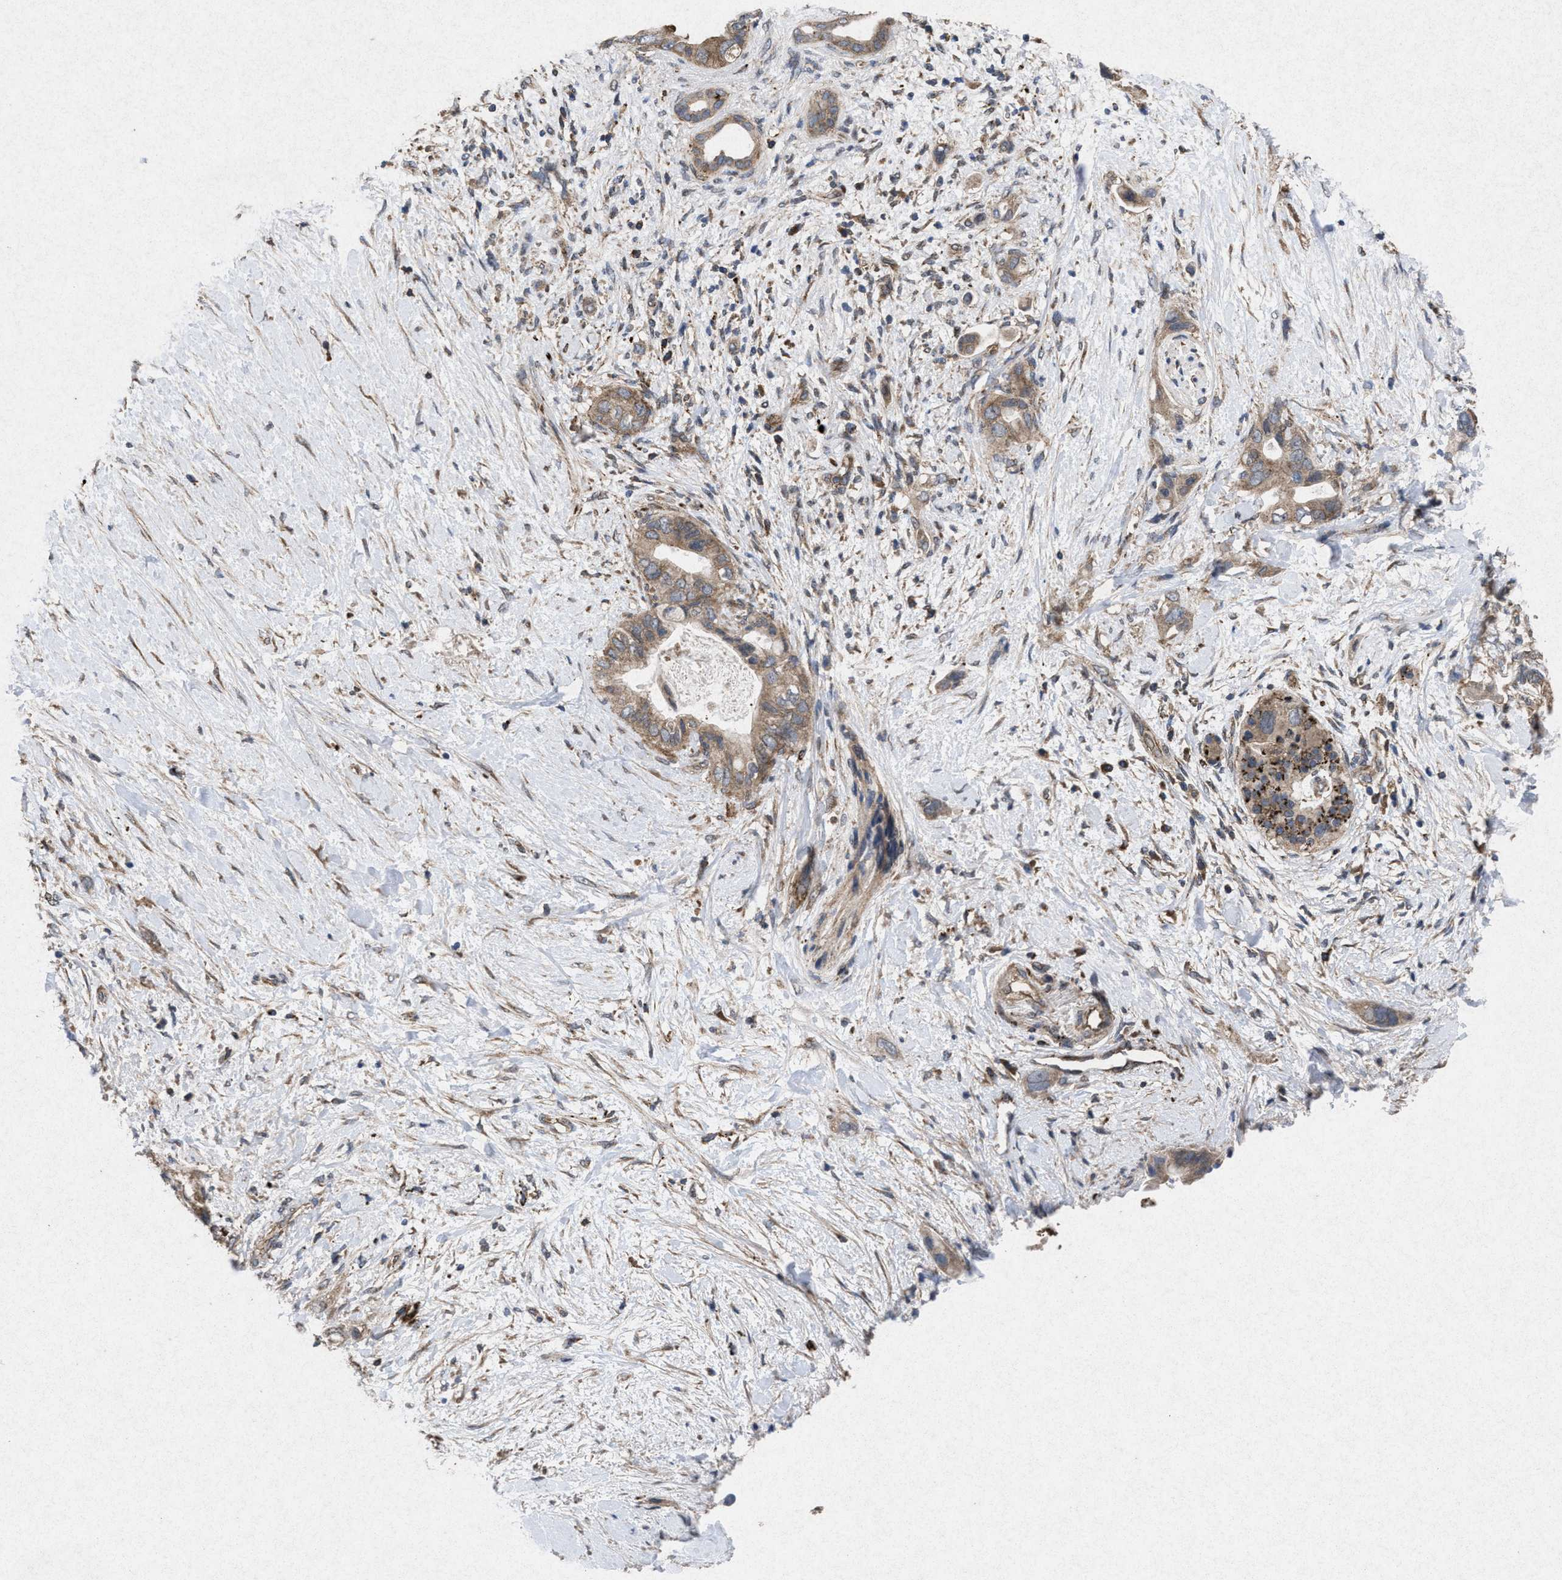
{"staining": {"intensity": "moderate", "quantity": ">75%", "location": "cytoplasmic/membranous"}, "tissue": "pancreatic cancer", "cell_type": "Tumor cells", "image_type": "cancer", "snomed": [{"axis": "morphology", "description": "Adenocarcinoma, NOS"}, {"axis": "topography", "description": "Pancreas"}], "caption": "Pancreatic adenocarcinoma stained with DAB immunohistochemistry (IHC) reveals medium levels of moderate cytoplasmic/membranous expression in about >75% of tumor cells. (IHC, brightfield microscopy, high magnification).", "gene": "MSI2", "patient": {"sex": "female", "age": 56}}